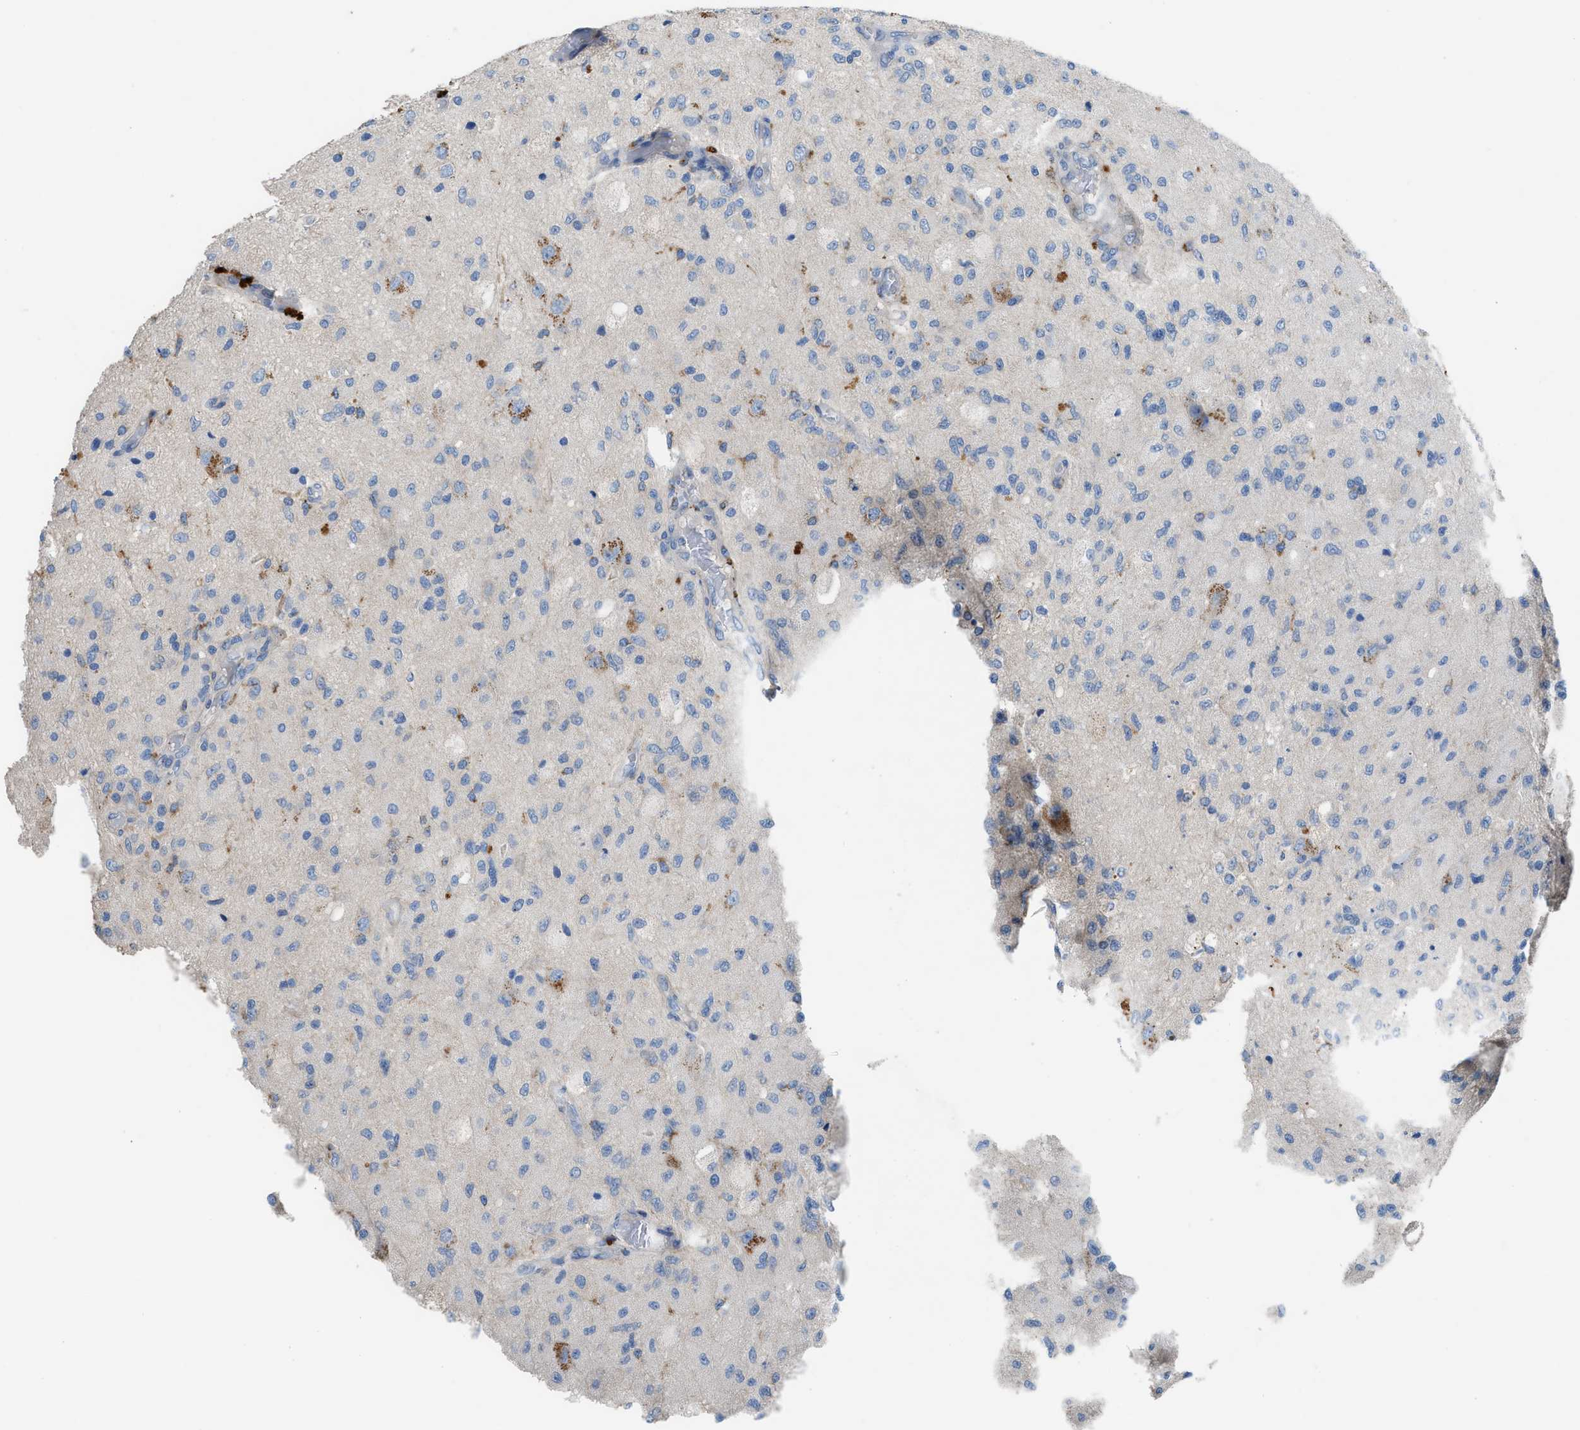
{"staining": {"intensity": "moderate", "quantity": "<25%", "location": "cytoplasmic/membranous"}, "tissue": "glioma", "cell_type": "Tumor cells", "image_type": "cancer", "snomed": [{"axis": "morphology", "description": "Normal tissue, NOS"}, {"axis": "morphology", "description": "Glioma, malignant, High grade"}, {"axis": "topography", "description": "Cerebral cortex"}], "caption": "Moderate cytoplasmic/membranous staining is identified in approximately <25% of tumor cells in malignant glioma (high-grade).", "gene": "AOAH", "patient": {"sex": "male", "age": 77}}